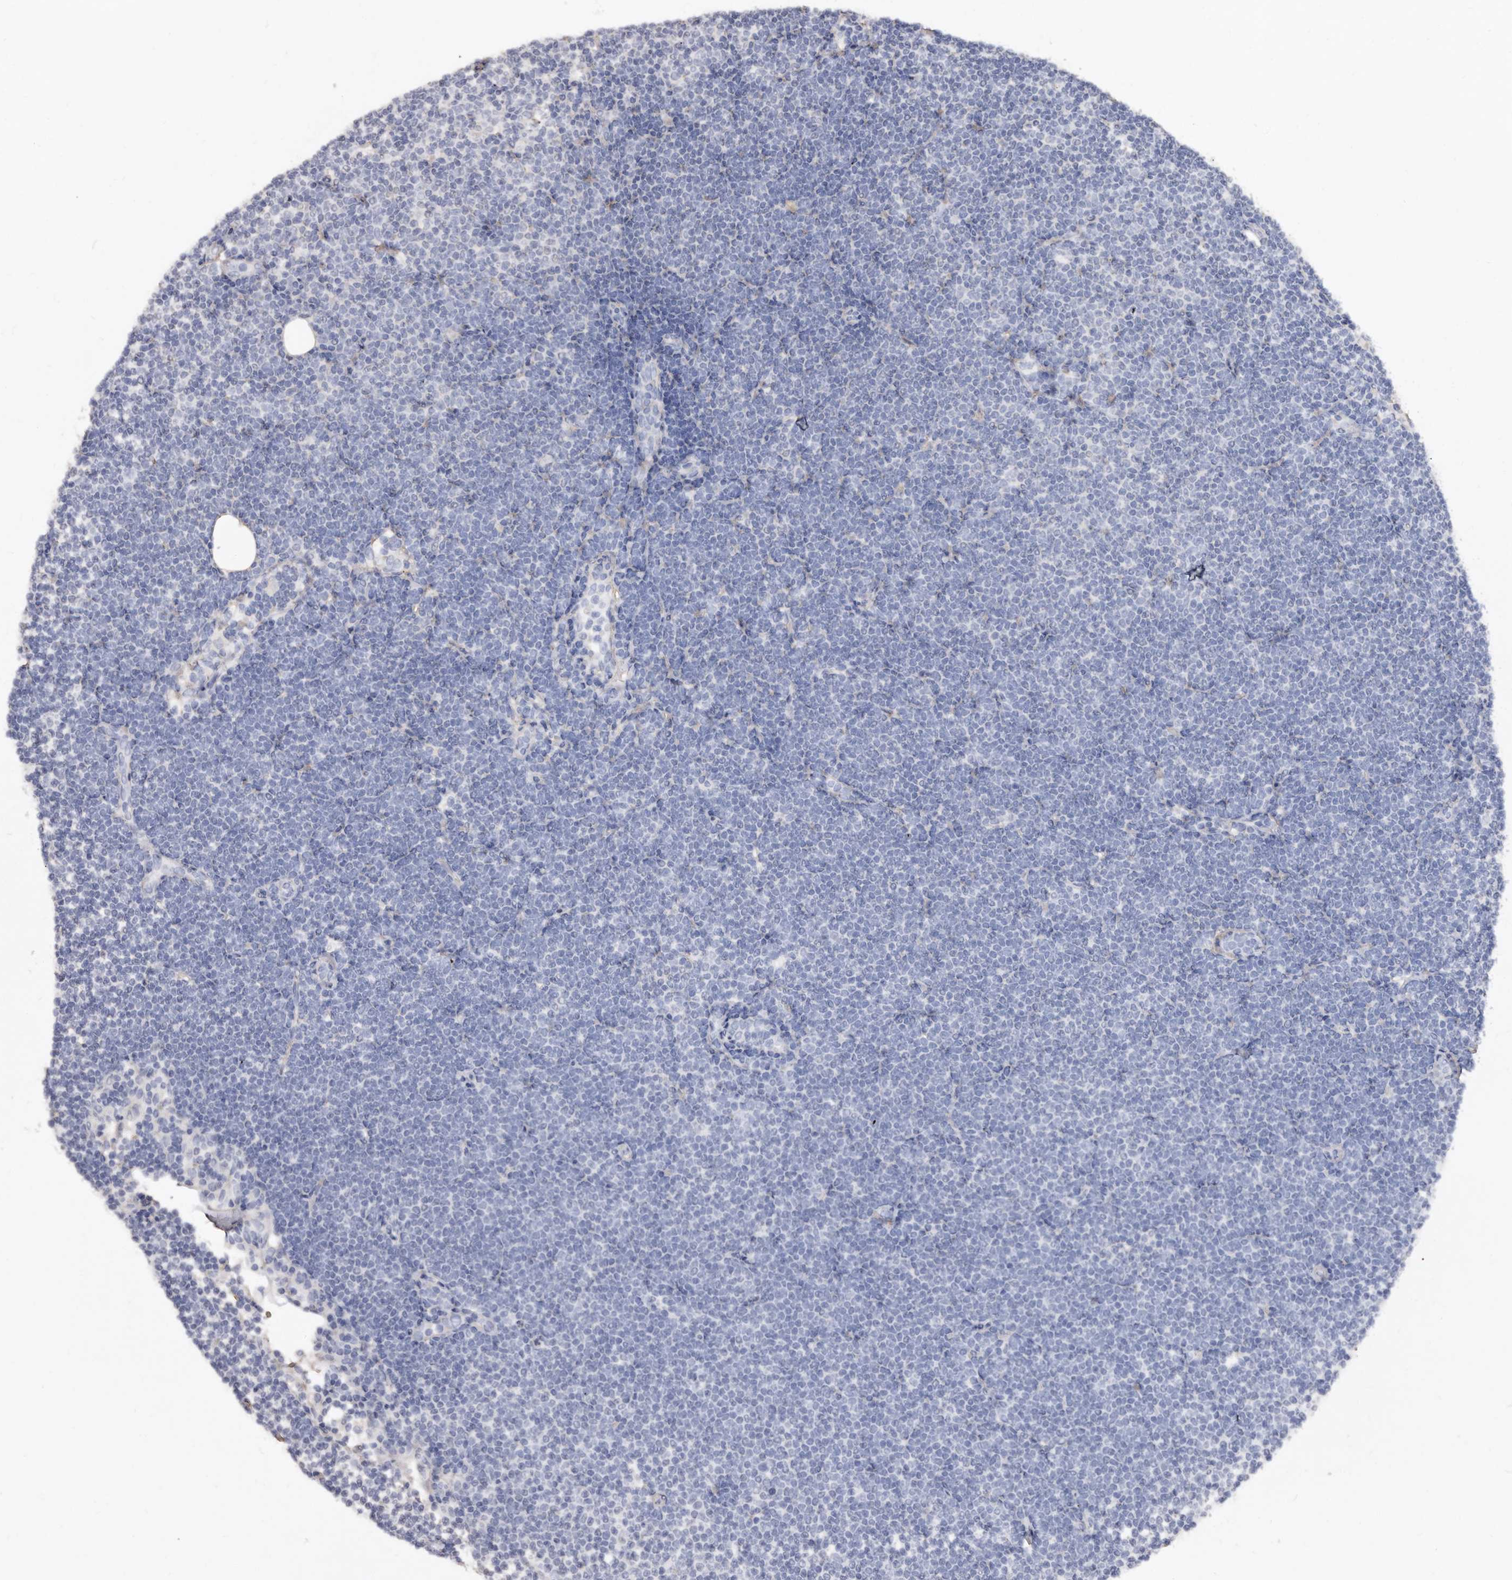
{"staining": {"intensity": "negative", "quantity": "none", "location": "none"}, "tissue": "lymphoma", "cell_type": "Tumor cells", "image_type": "cancer", "snomed": [{"axis": "morphology", "description": "Malignant lymphoma, non-Hodgkin's type, Low grade"}, {"axis": "topography", "description": "Lymph node"}], "caption": "This is a photomicrograph of IHC staining of low-grade malignant lymphoma, non-Hodgkin's type, which shows no positivity in tumor cells.", "gene": "COQ8B", "patient": {"sex": "female", "age": 53}}